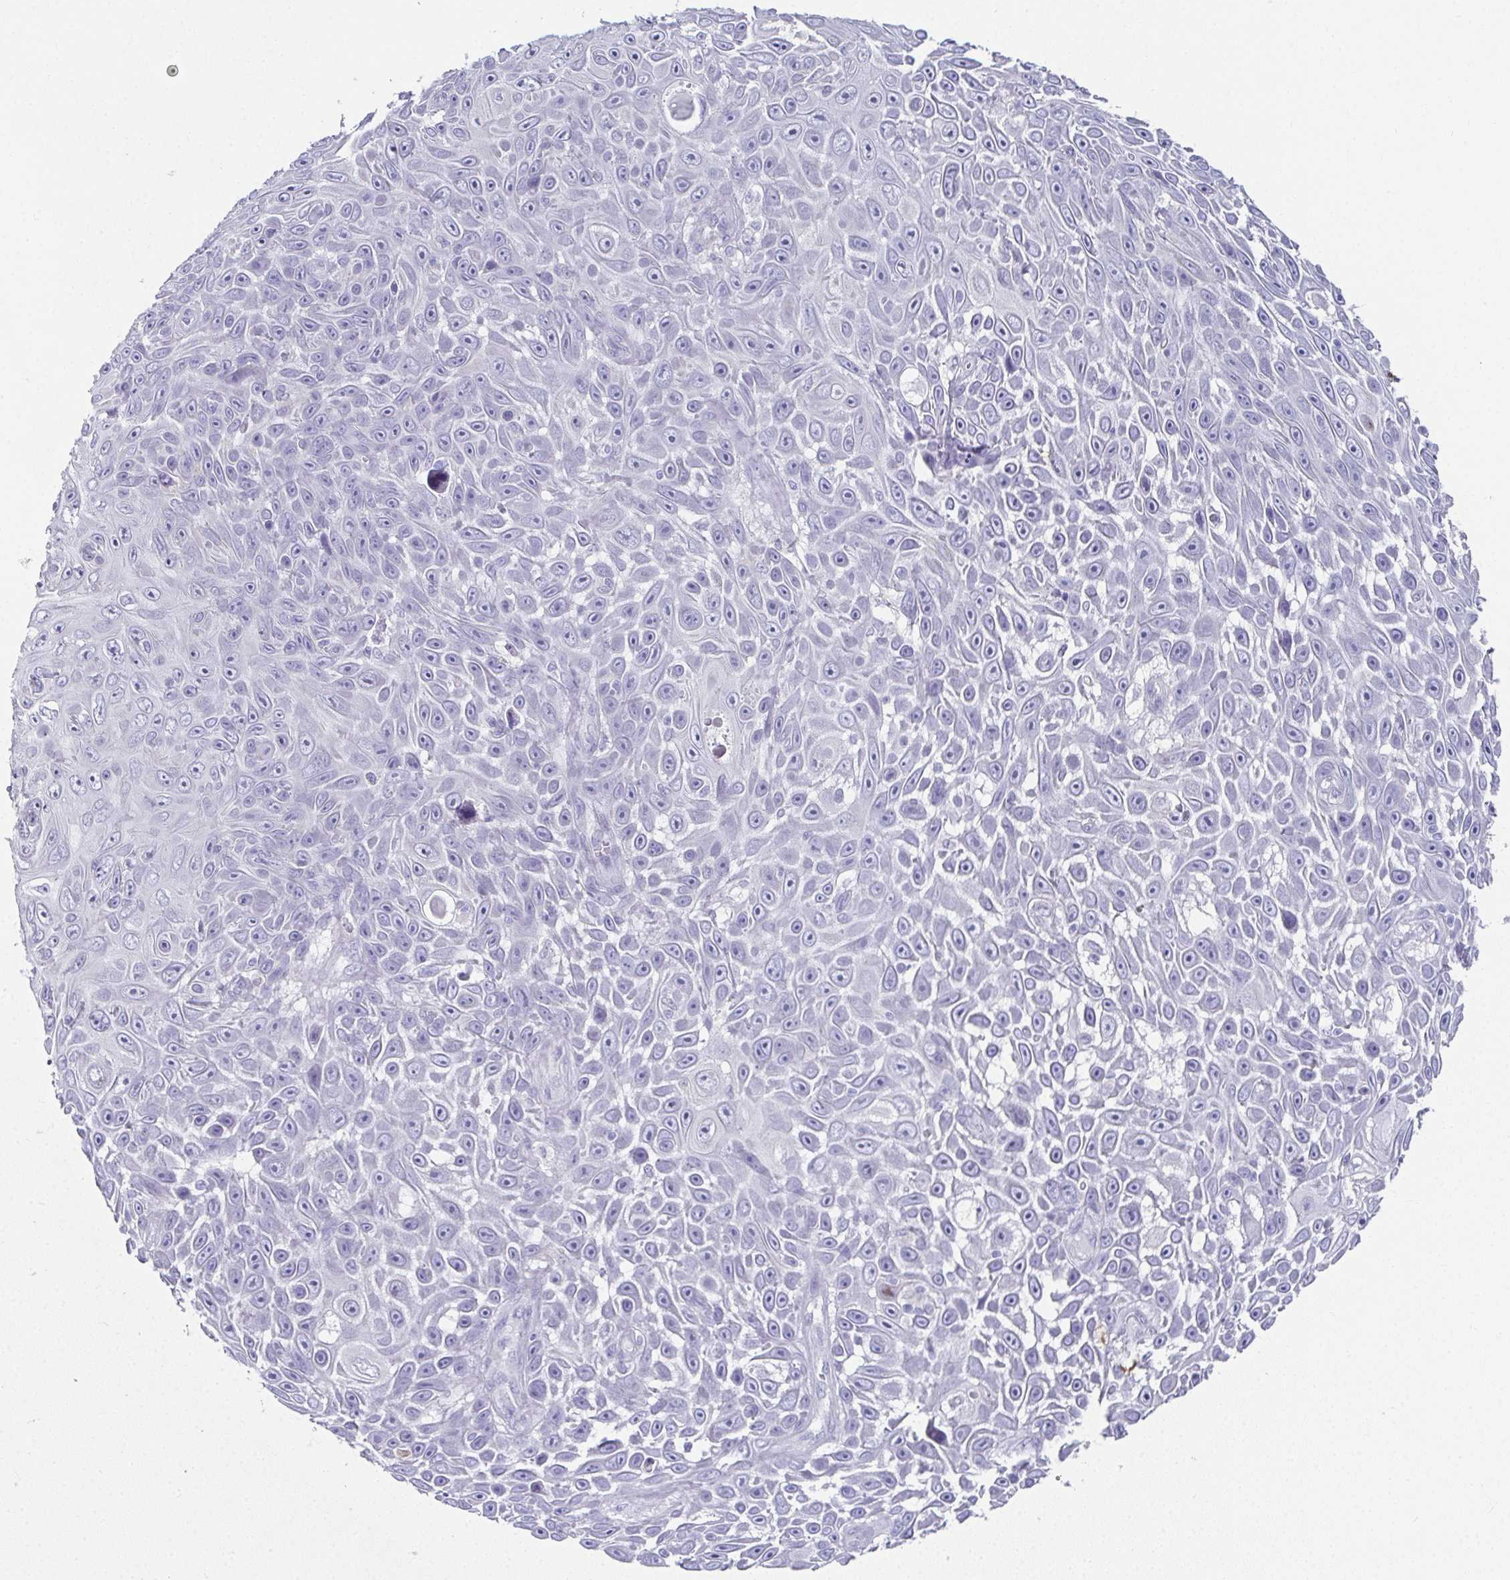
{"staining": {"intensity": "negative", "quantity": "none", "location": "none"}, "tissue": "skin cancer", "cell_type": "Tumor cells", "image_type": "cancer", "snomed": [{"axis": "morphology", "description": "Squamous cell carcinoma, NOS"}, {"axis": "topography", "description": "Skin"}], "caption": "Immunohistochemical staining of skin cancer reveals no significant positivity in tumor cells.", "gene": "RBP1", "patient": {"sex": "male", "age": 82}}